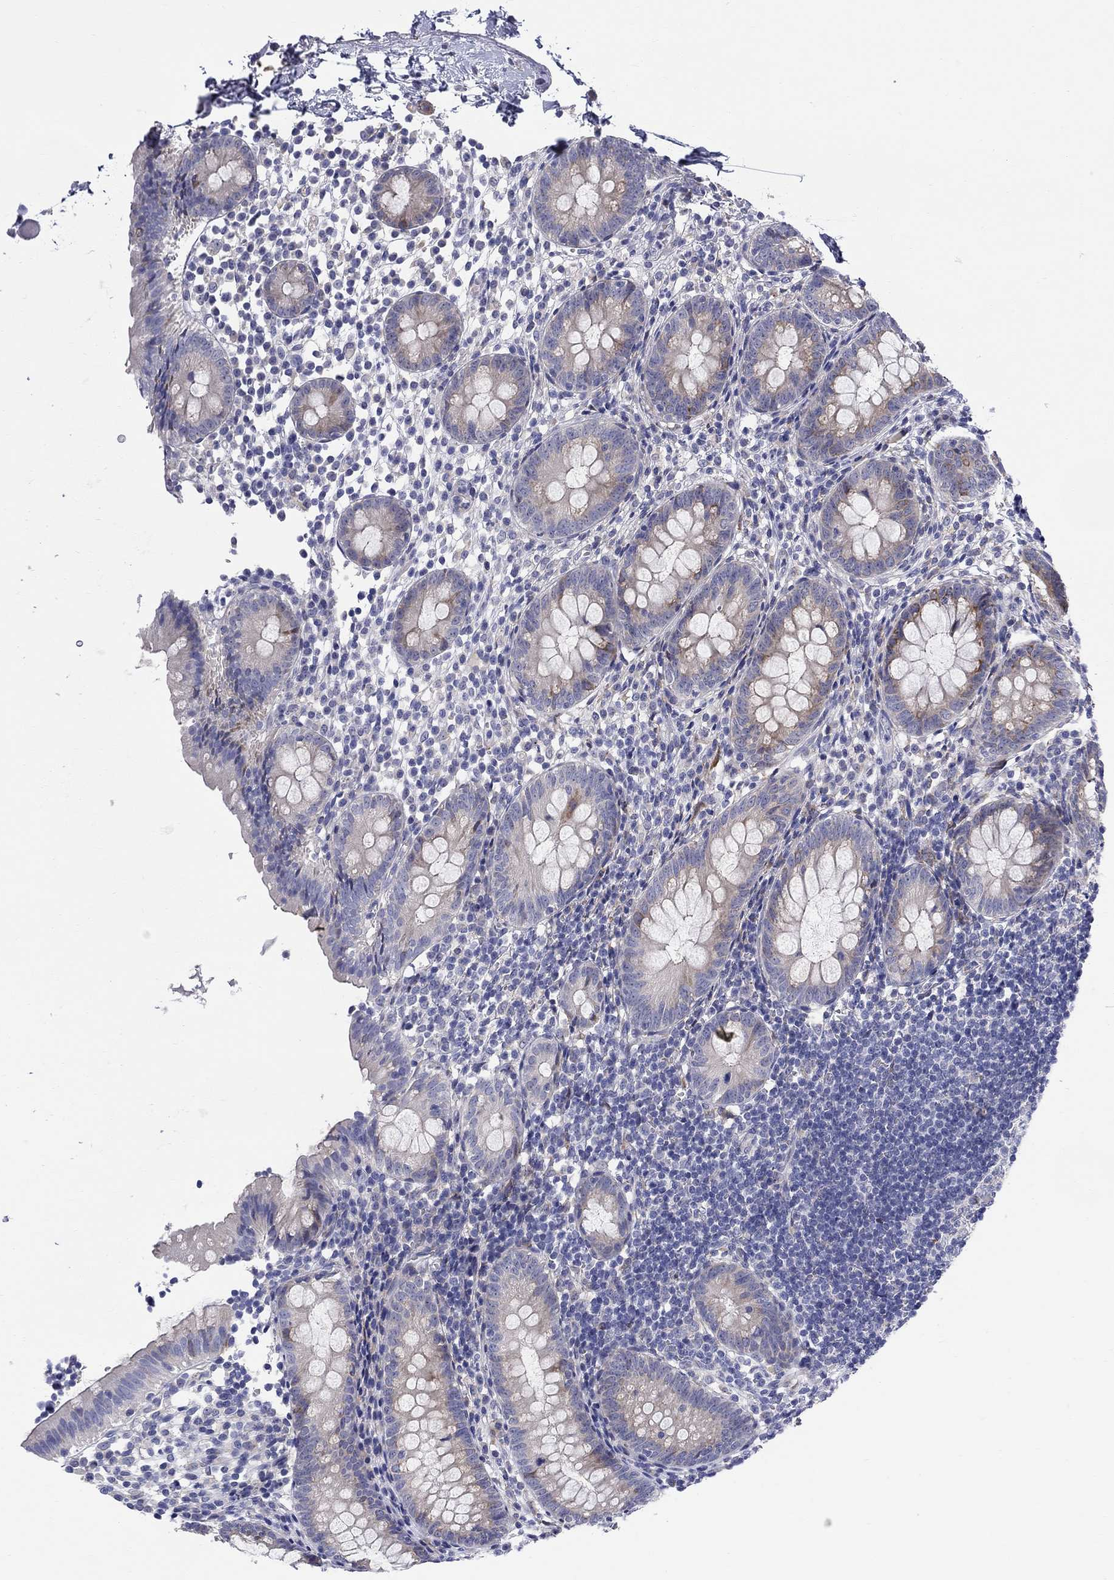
{"staining": {"intensity": "strong", "quantity": "<25%", "location": "cytoplasmic/membranous"}, "tissue": "appendix", "cell_type": "Glandular cells", "image_type": "normal", "snomed": [{"axis": "morphology", "description": "Normal tissue, NOS"}, {"axis": "topography", "description": "Appendix"}], "caption": "The micrograph reveals immunohistochemical staining of unremarkable appendix. There is strong cytoplasmic/membranous positivity is identified in about <25% of glandular cells. The staining was performed using DAB (3,3'-diaminobenzidine) to visualize the protein expression in brown, while the nuclei were stained in blue with hematoxylin (Magnification: 20x).", "gene": "QRFPR", "patient": {"sex": "female", "age": 40}}